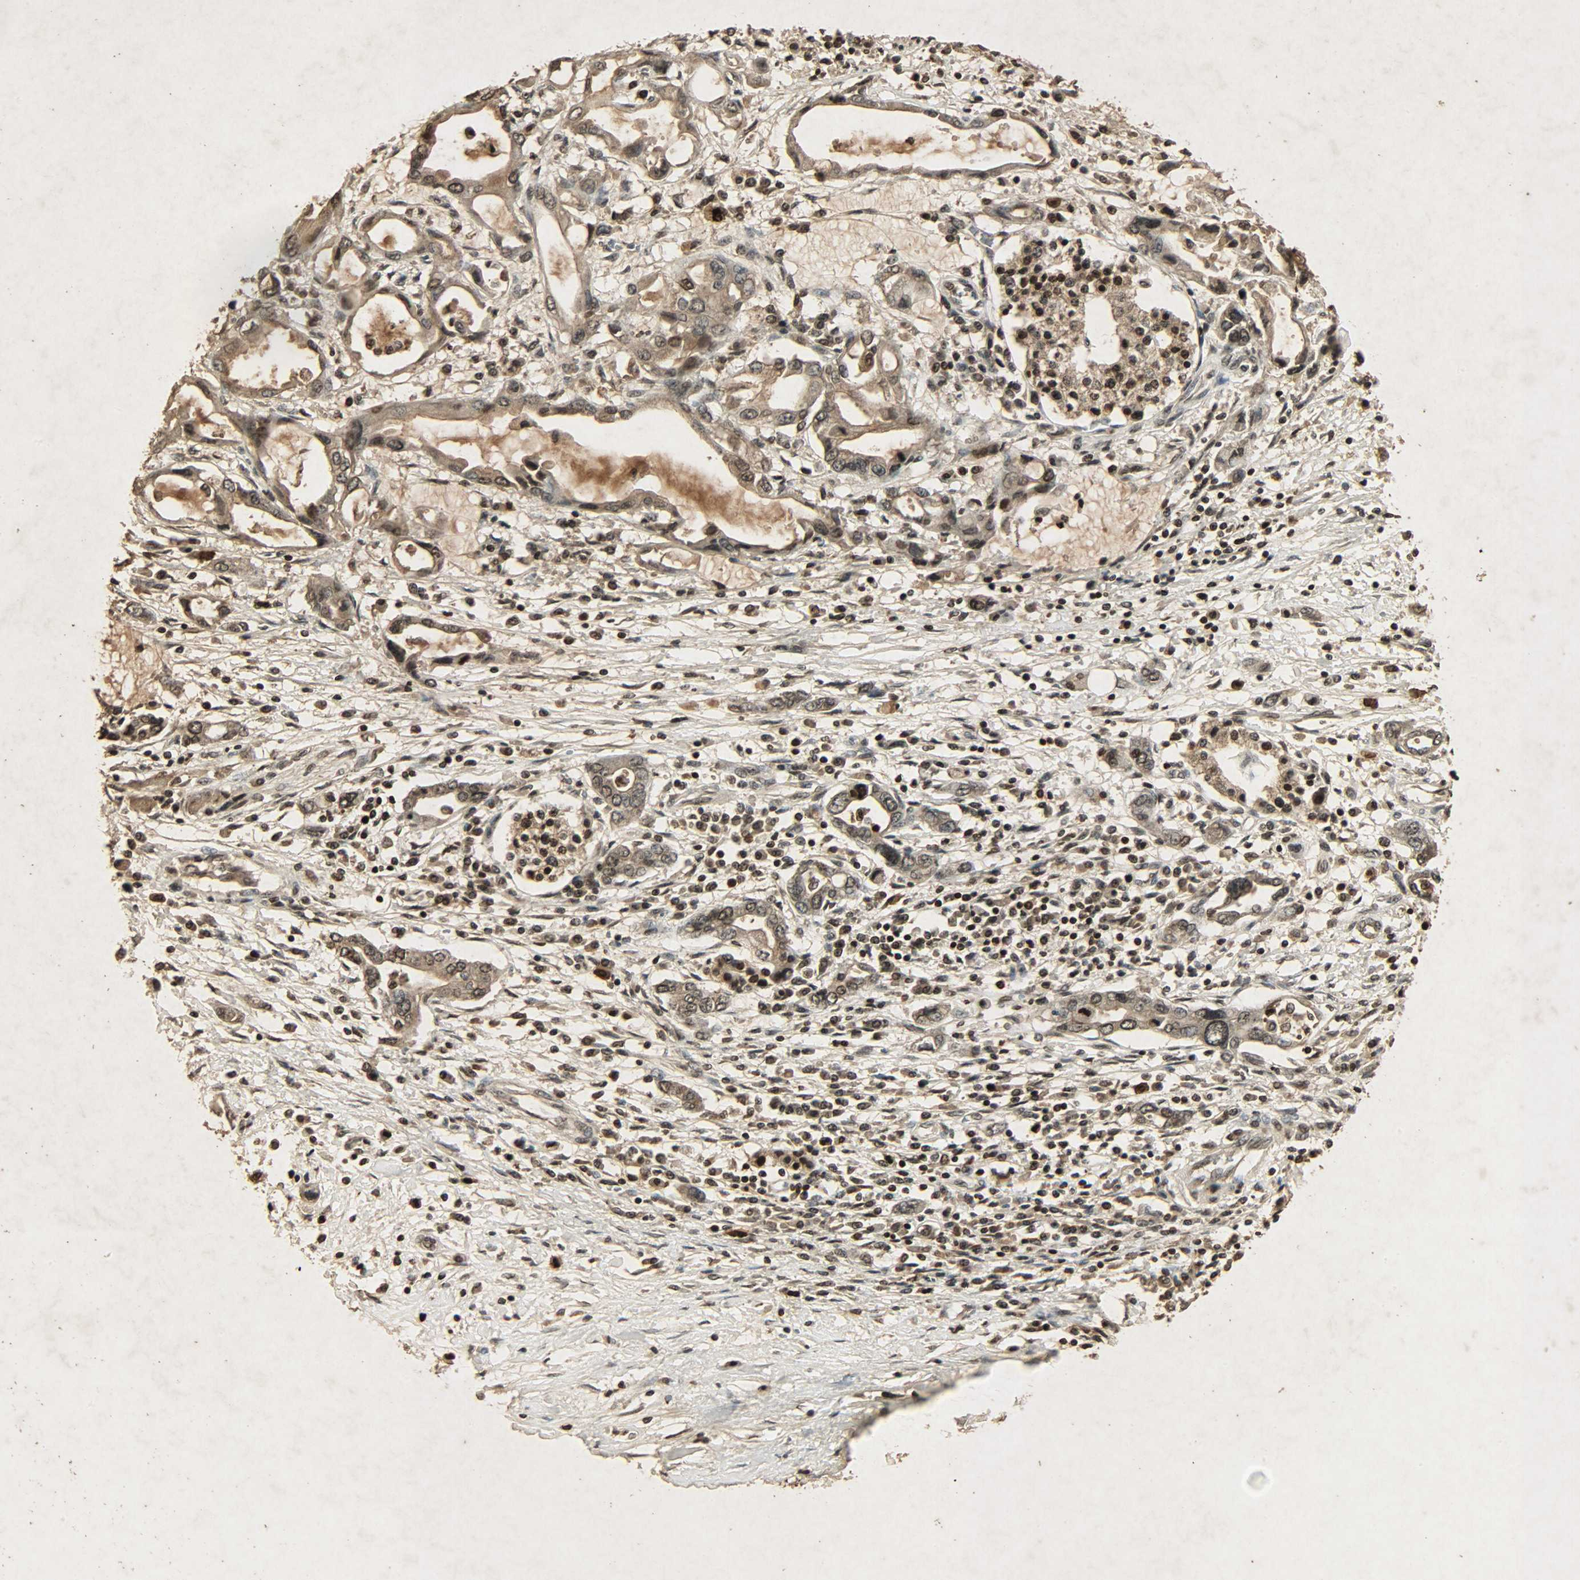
{"staining": {"intensity": "strong", "quantity": ">75%", "location": "cytoplasmic/membranous,nuclear"}, "tissue": "pancreatic cancer", "cell_type": "Tumor cells", "image_type": "cancer", "snomed": [{"axis": "morphology", "description": "Adenocarcinoma, NOS"}, {"axis": "topography", "description": "Pancreas"}], "caption": "A photomicrograph of human pancreatic cancer (adenocarcinoma) stained for a protein exhibits strong cytoplasmic/membranous and nuclear brown staining in tumor cells.", "gene": "PPP3R1", "patient": {"sex": "female", "age": 57}}